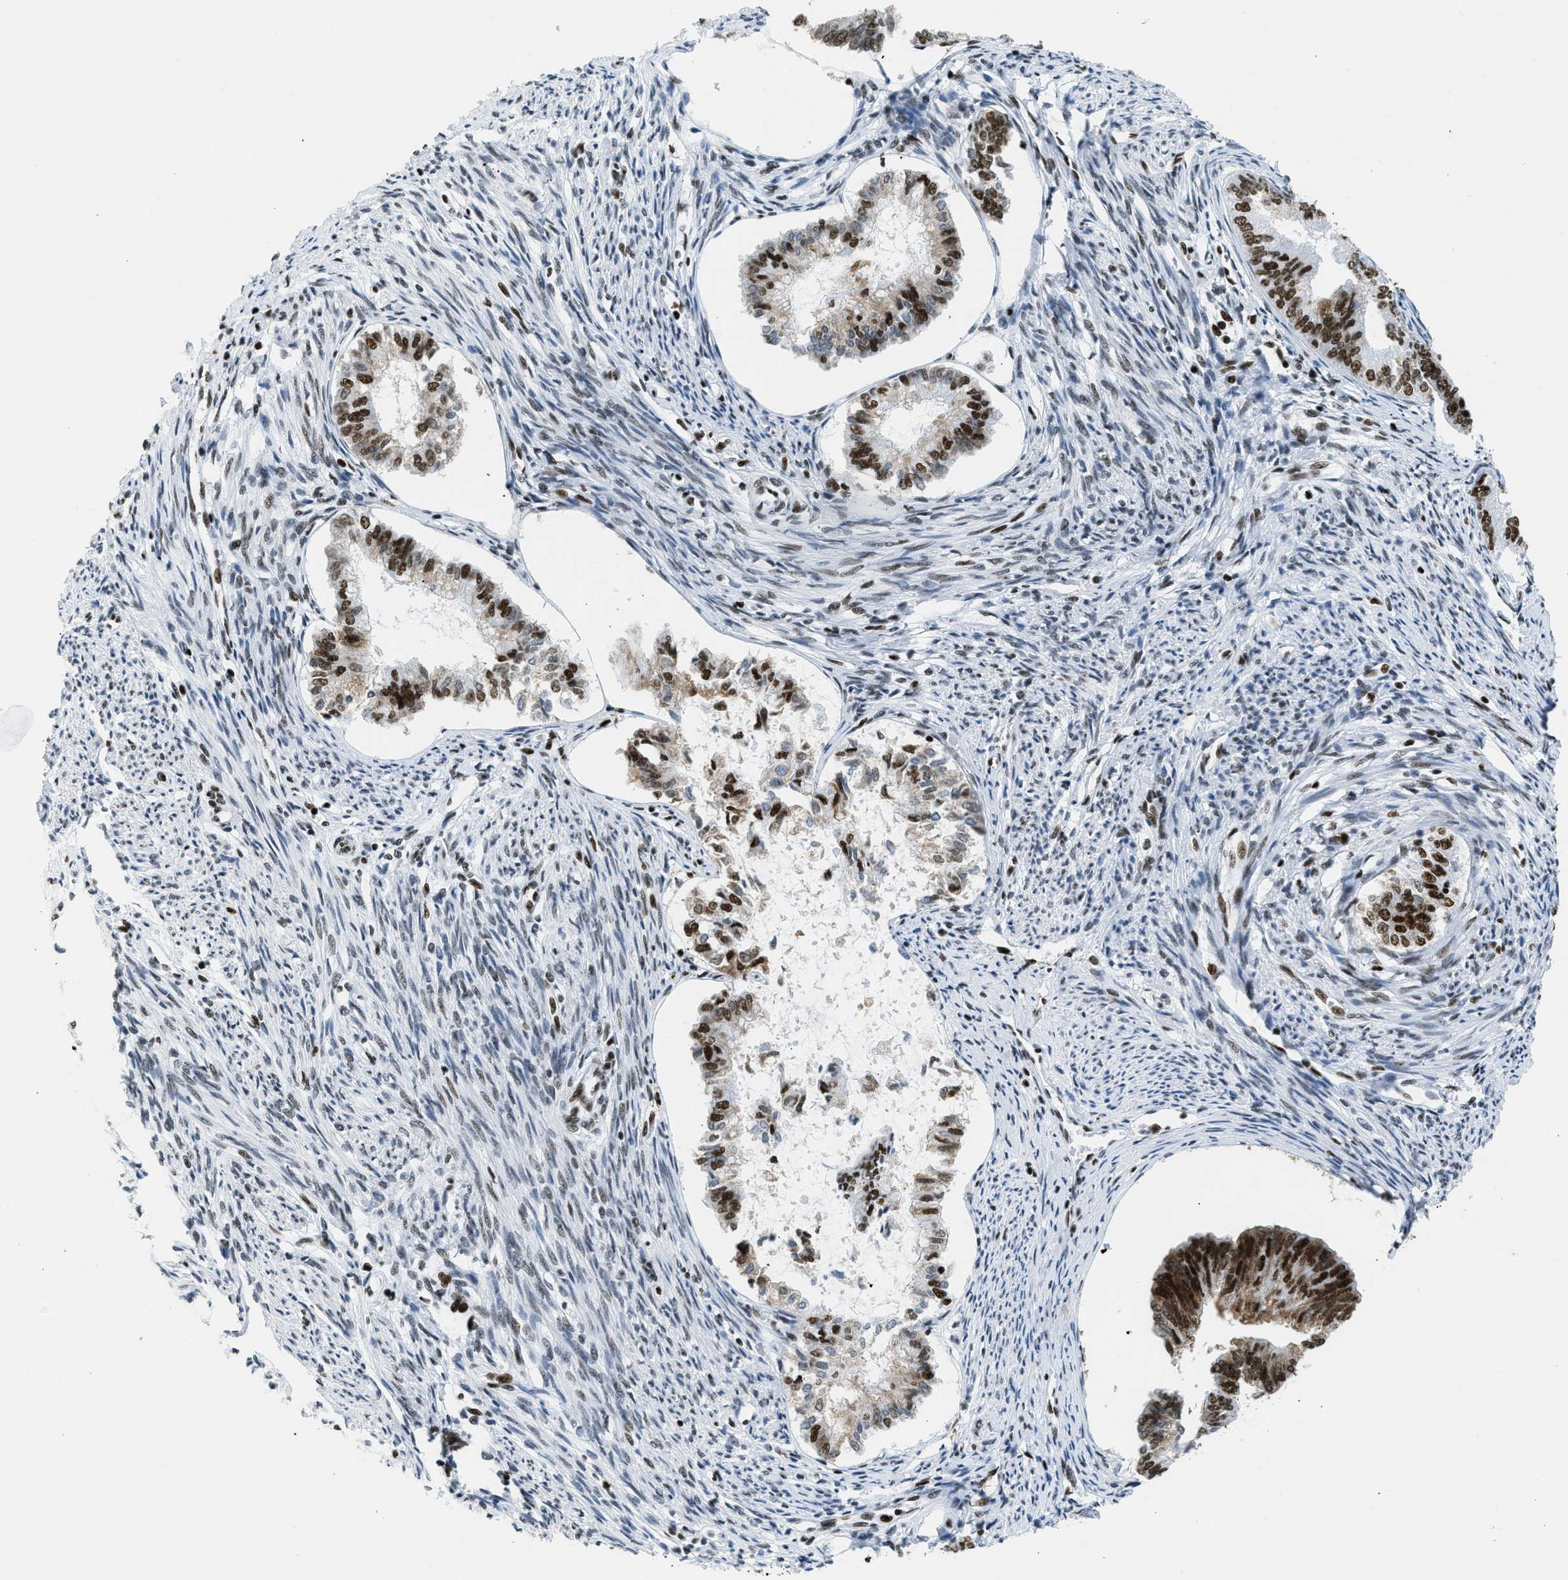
{"staining": {"intensity": "strong", "quantity": ">75%", "location": "nuclear"}, "tissue": "endometrial cancer", "cell_type": "Tumor cells", "image_type": "cancer", "snomed": [{"axis": "morphology", "description": "Adenocarcinoma, NOS"}, {"axis": "topography", "description": "Endometrium"}], "caption": "Tumor cells demonstrate strong nuclear expression in about >75% of cells in endometrial adenocarcinoma. The staining was performed using DAB (3,3'-diaminobenzidine), with brown indicating positive protein expression. Nuclei are stained blue with hematoxylin.", "gene": "PIF1", "patient": {"sex": "female", "age": 86}}